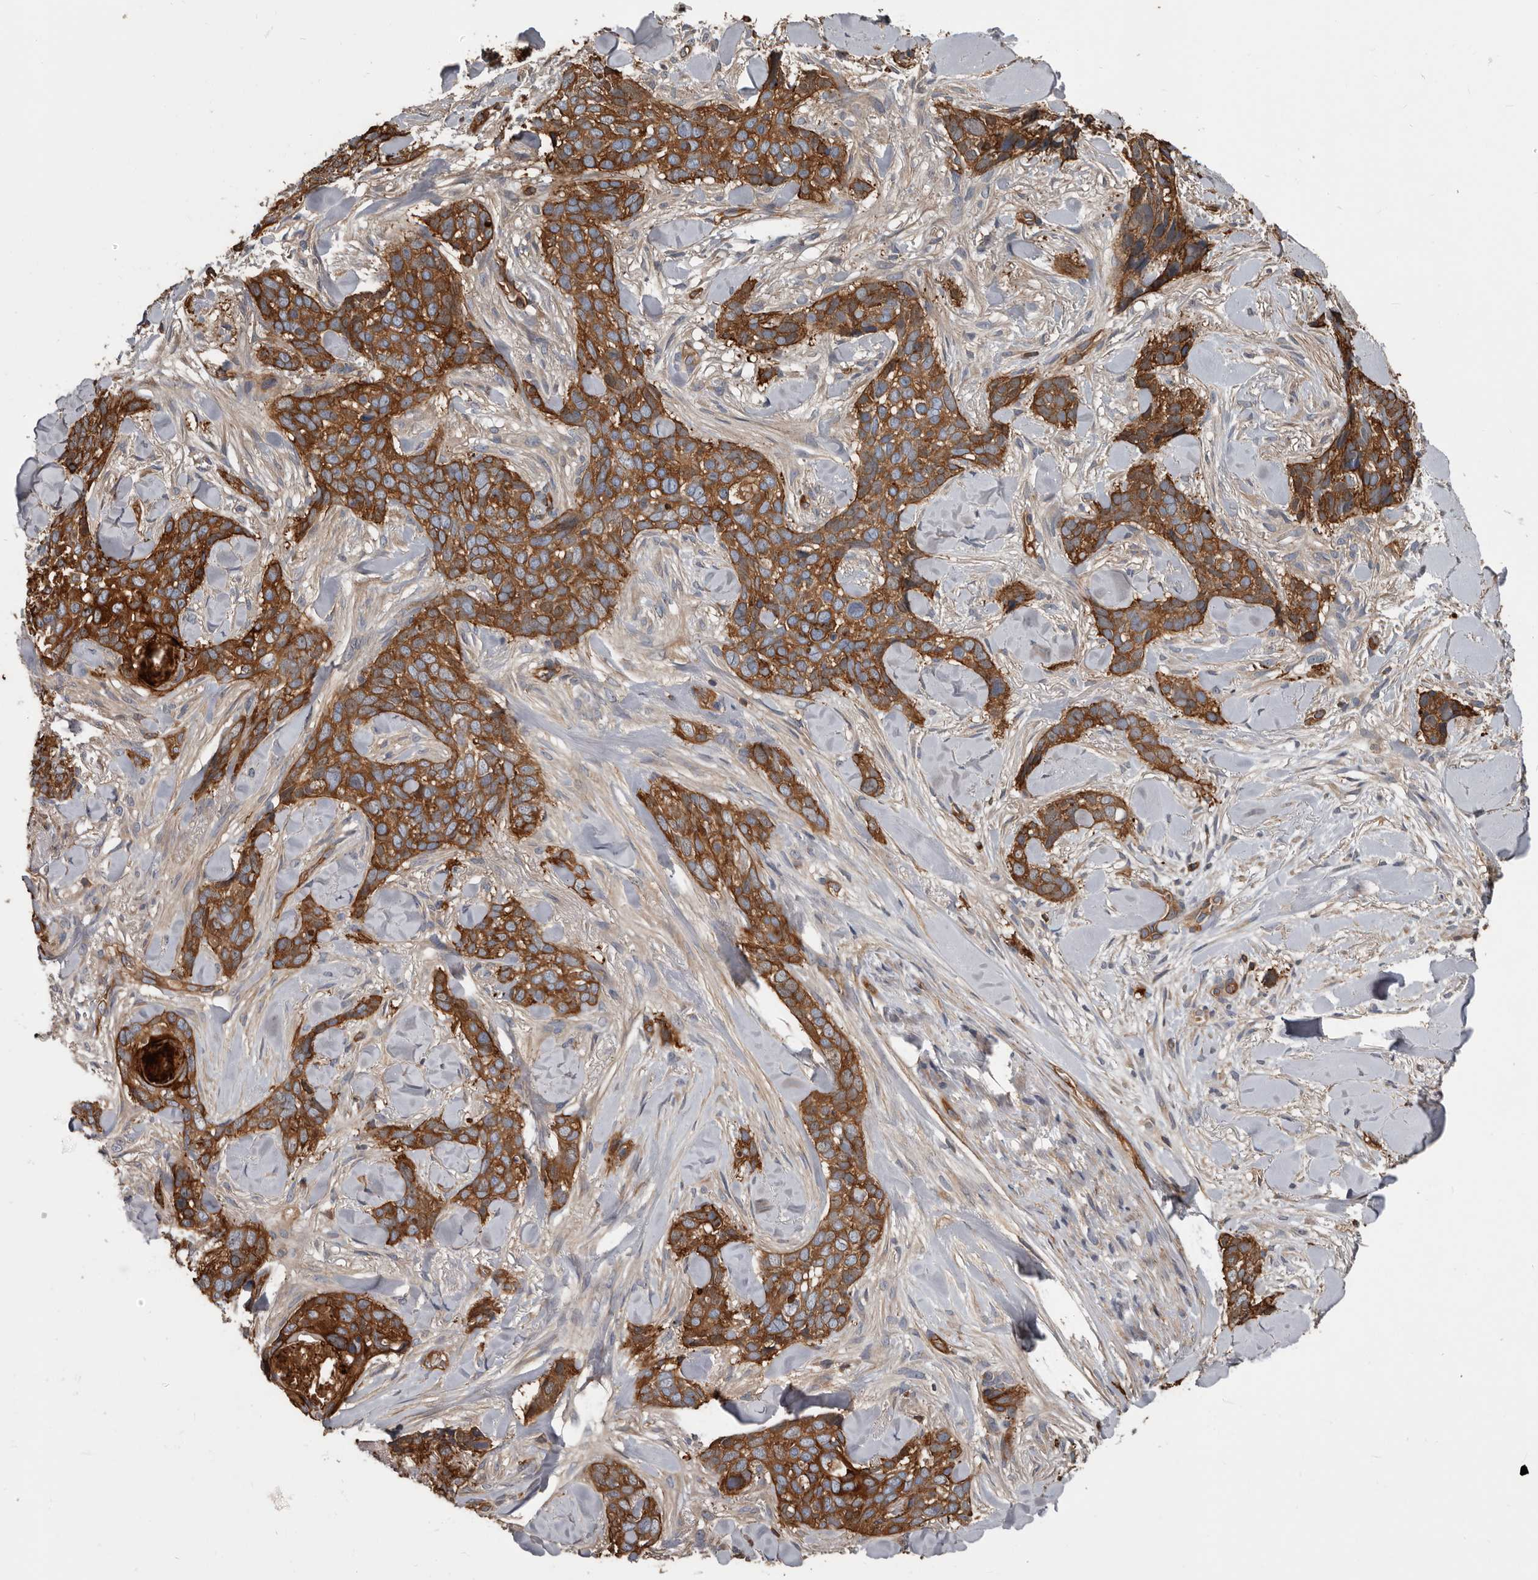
{"staining": {"intensity": "strong", "quantity": ">75%", "location": "cytoplasmic/membranous"}, "tissue": "skin cancer", "cell_type": "Tumor cells", "image_type": "cancer", "snomed": [{"axis": "morphology", "description": "Basal cell carcinoma"}, {"axis": "topography", "description": "Skin"}], "caption": "An immunohistochemistry micrograph of neoplastic tissue is shown. Protein staining in brown shows strong cytoplasmic/membranous positivity in skin basal cell carcinoma within tumor cells. The staining was performed using DAB to visualize the protein expression in brown, while the nuclei were stained in blue with hematoxylin (Magnification: 20x).", "gene": "PNRC2", "patient": {"sex": "female", "age": 82}}